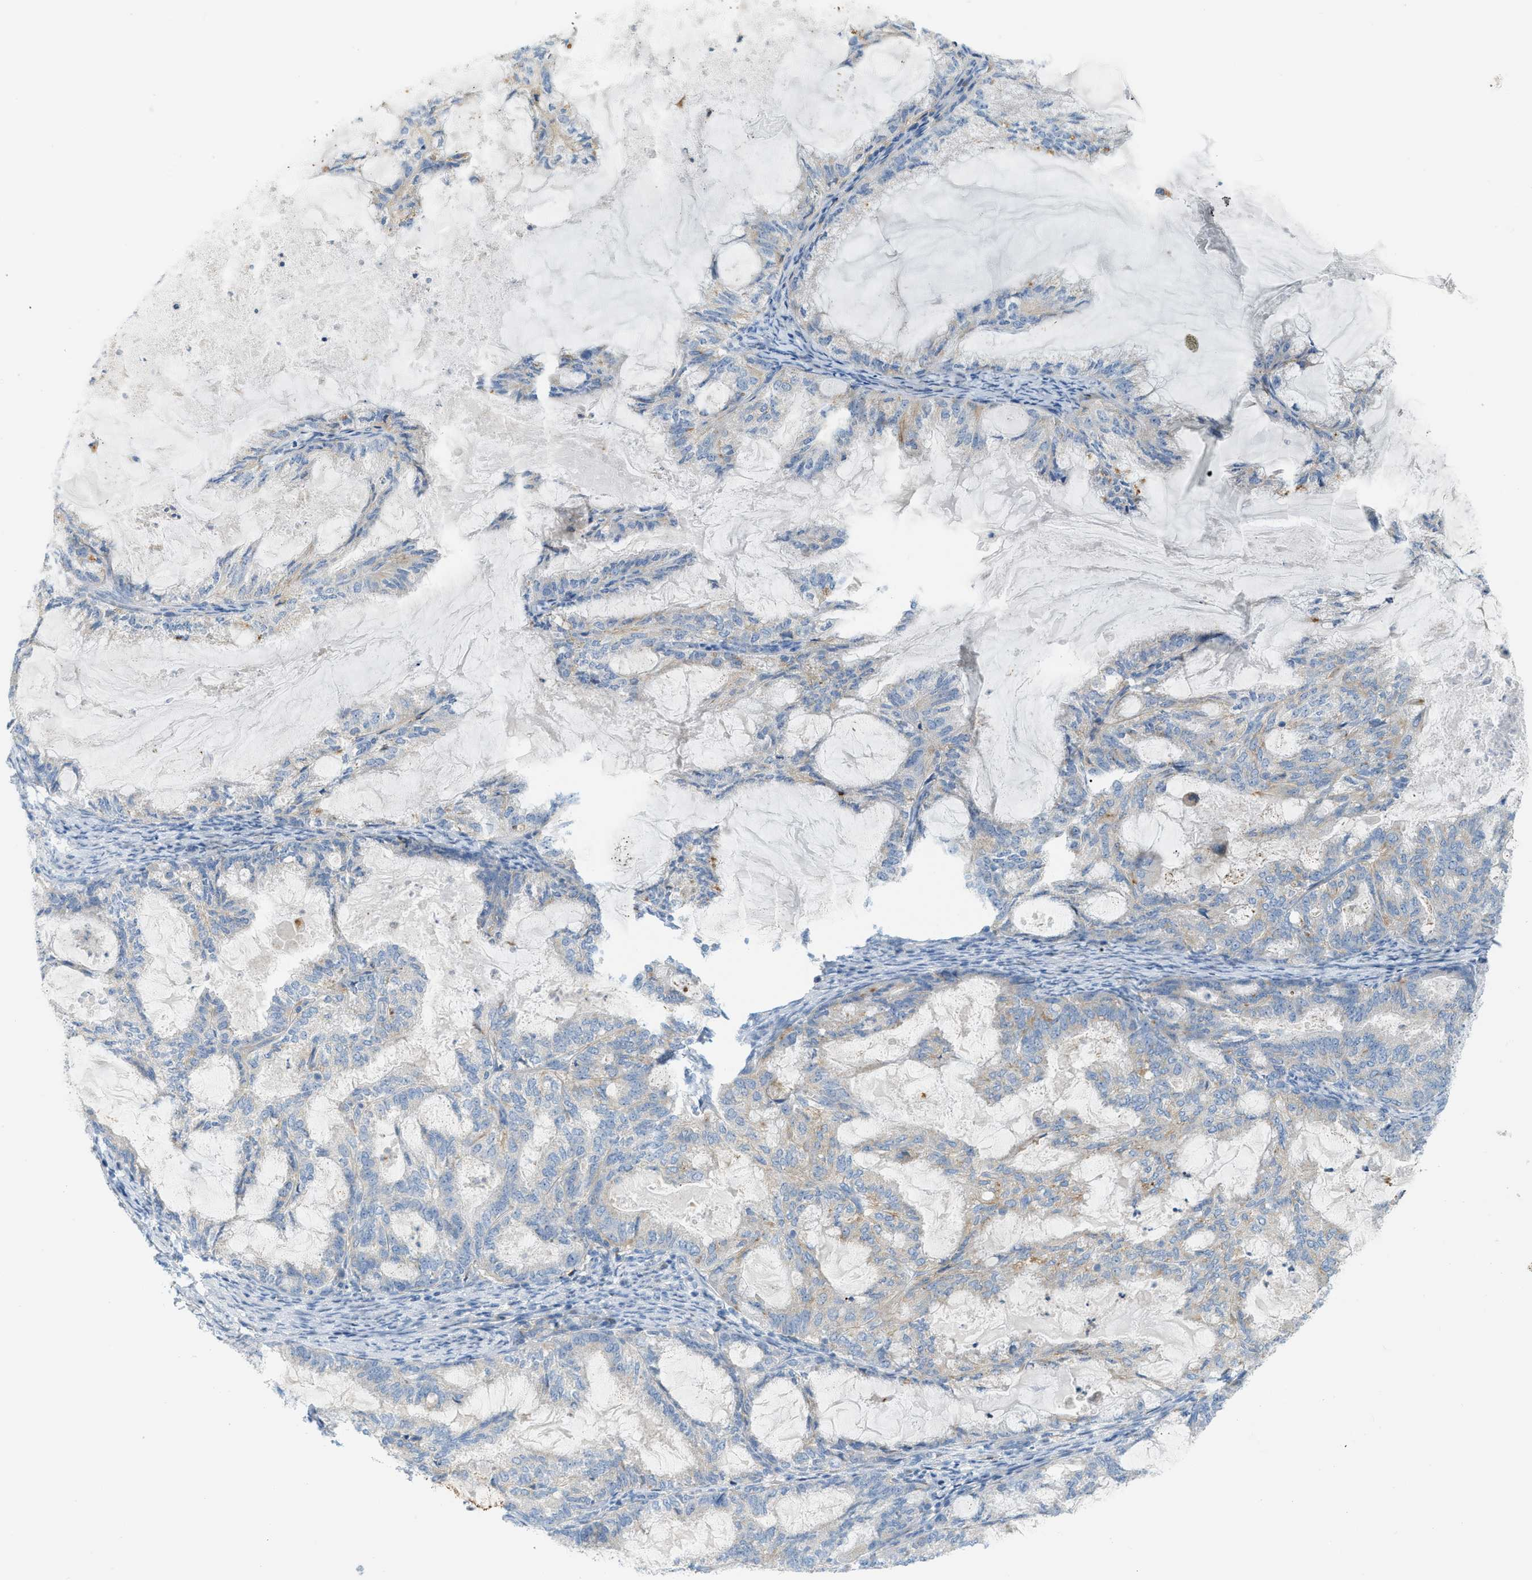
{"staining": {"intensity": "weak", "quantity": "<25%", "location": "cytoplasmic/membranous"}, "tissue": "endometrial cancer", "cell_type": "Tumor cells", "image_type": "cancer", "snomed": [{"axis": "morphology", "description": "Adenocarcinoma, NOS"}, {"axis": "topography", "description": "Endometrium"}], "caption": "IHC of human endometrial cancer (adenocarcinoma) shows no staining in tumor cells.", "gene": "LMBRD1", "patient": {"sex": "female", "age": 86}}